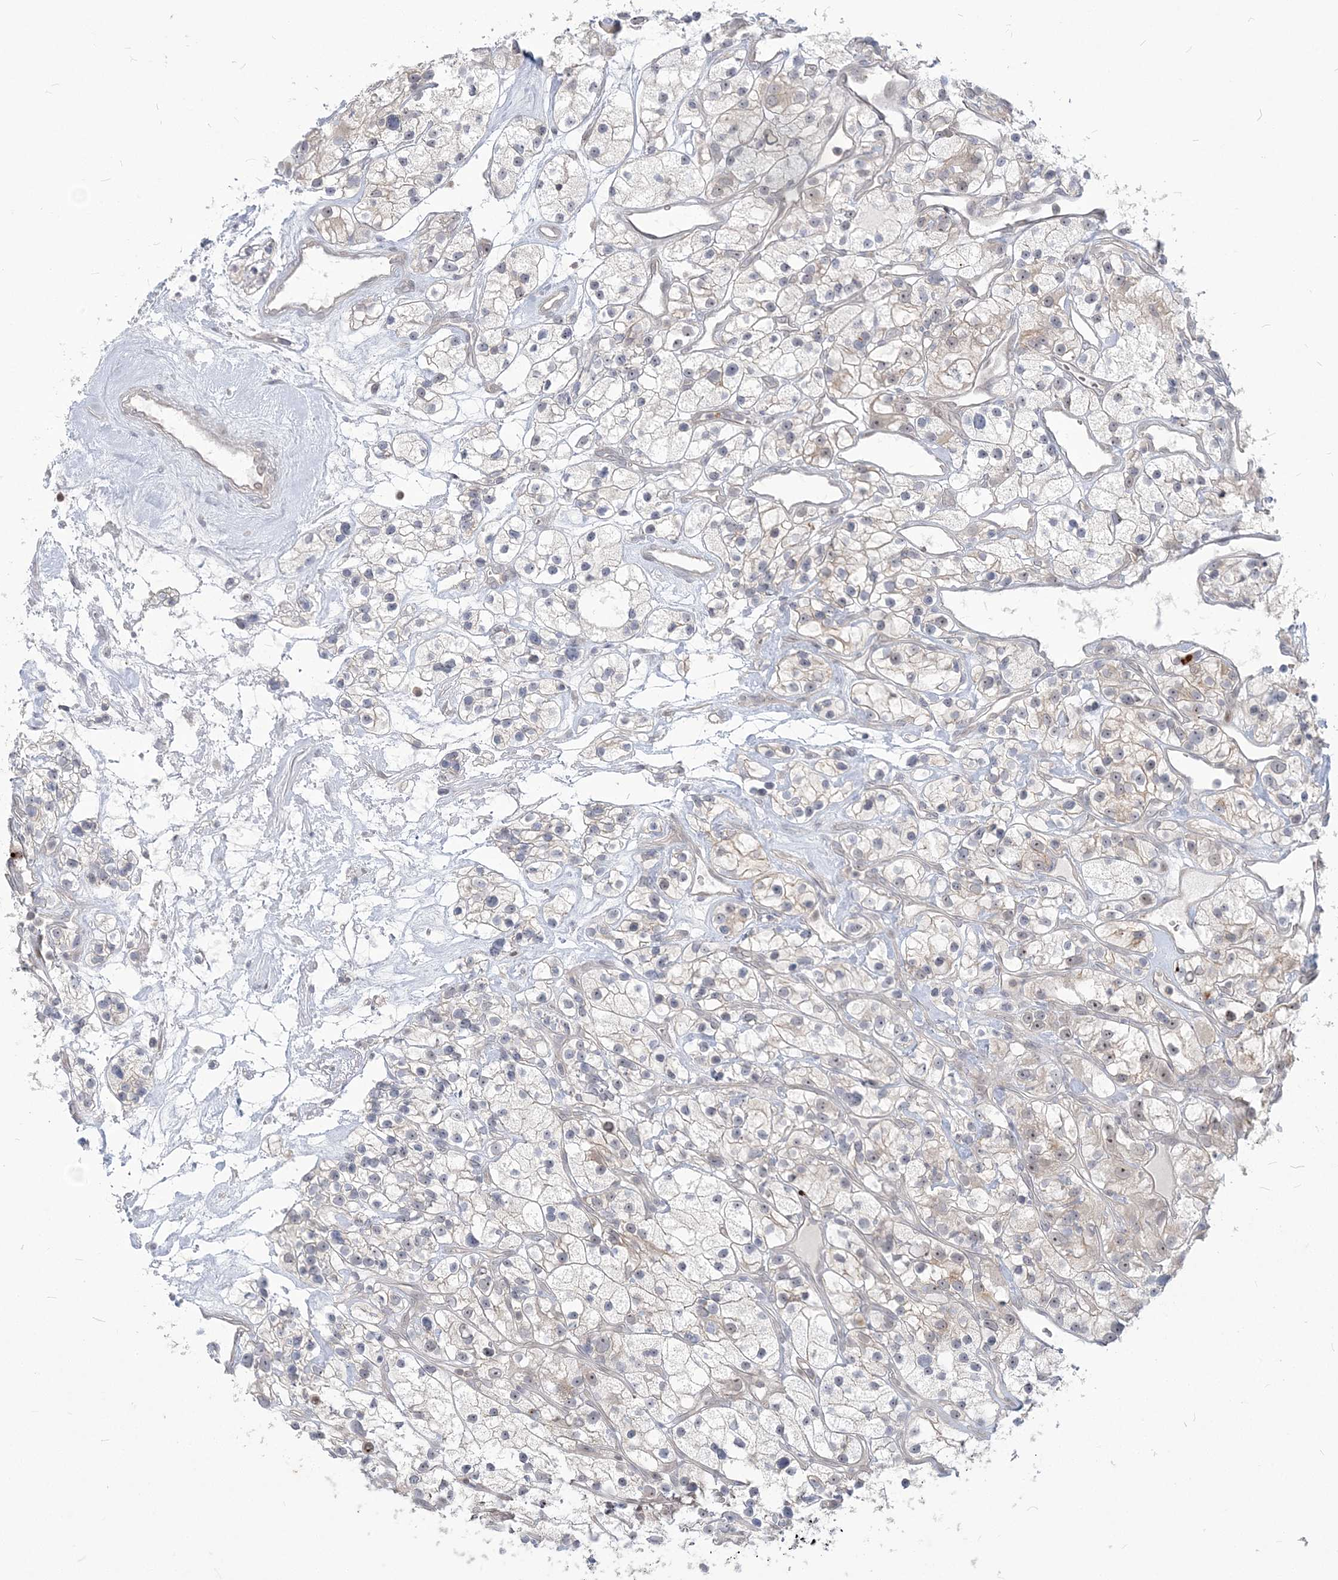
{"staining": {"intensity": "weak", "quantity": "<25%", "location": "cytoplasmic/membranous"}, "tissue": "renal cancer", "cell_type": "Tumor cells", "image_type": "cancer", "snomed": [{"axis": "morphology", "description": "Adenocarcinoma, NOS"}, {"axis": "topography", "description": "Kidney"}], "caption": "The histopathology image reveals no significant staining in tumor cells of renal adenocarcinoma.", "gene": "SDAD1", "patient": {"sex": "female", "age": 57}}